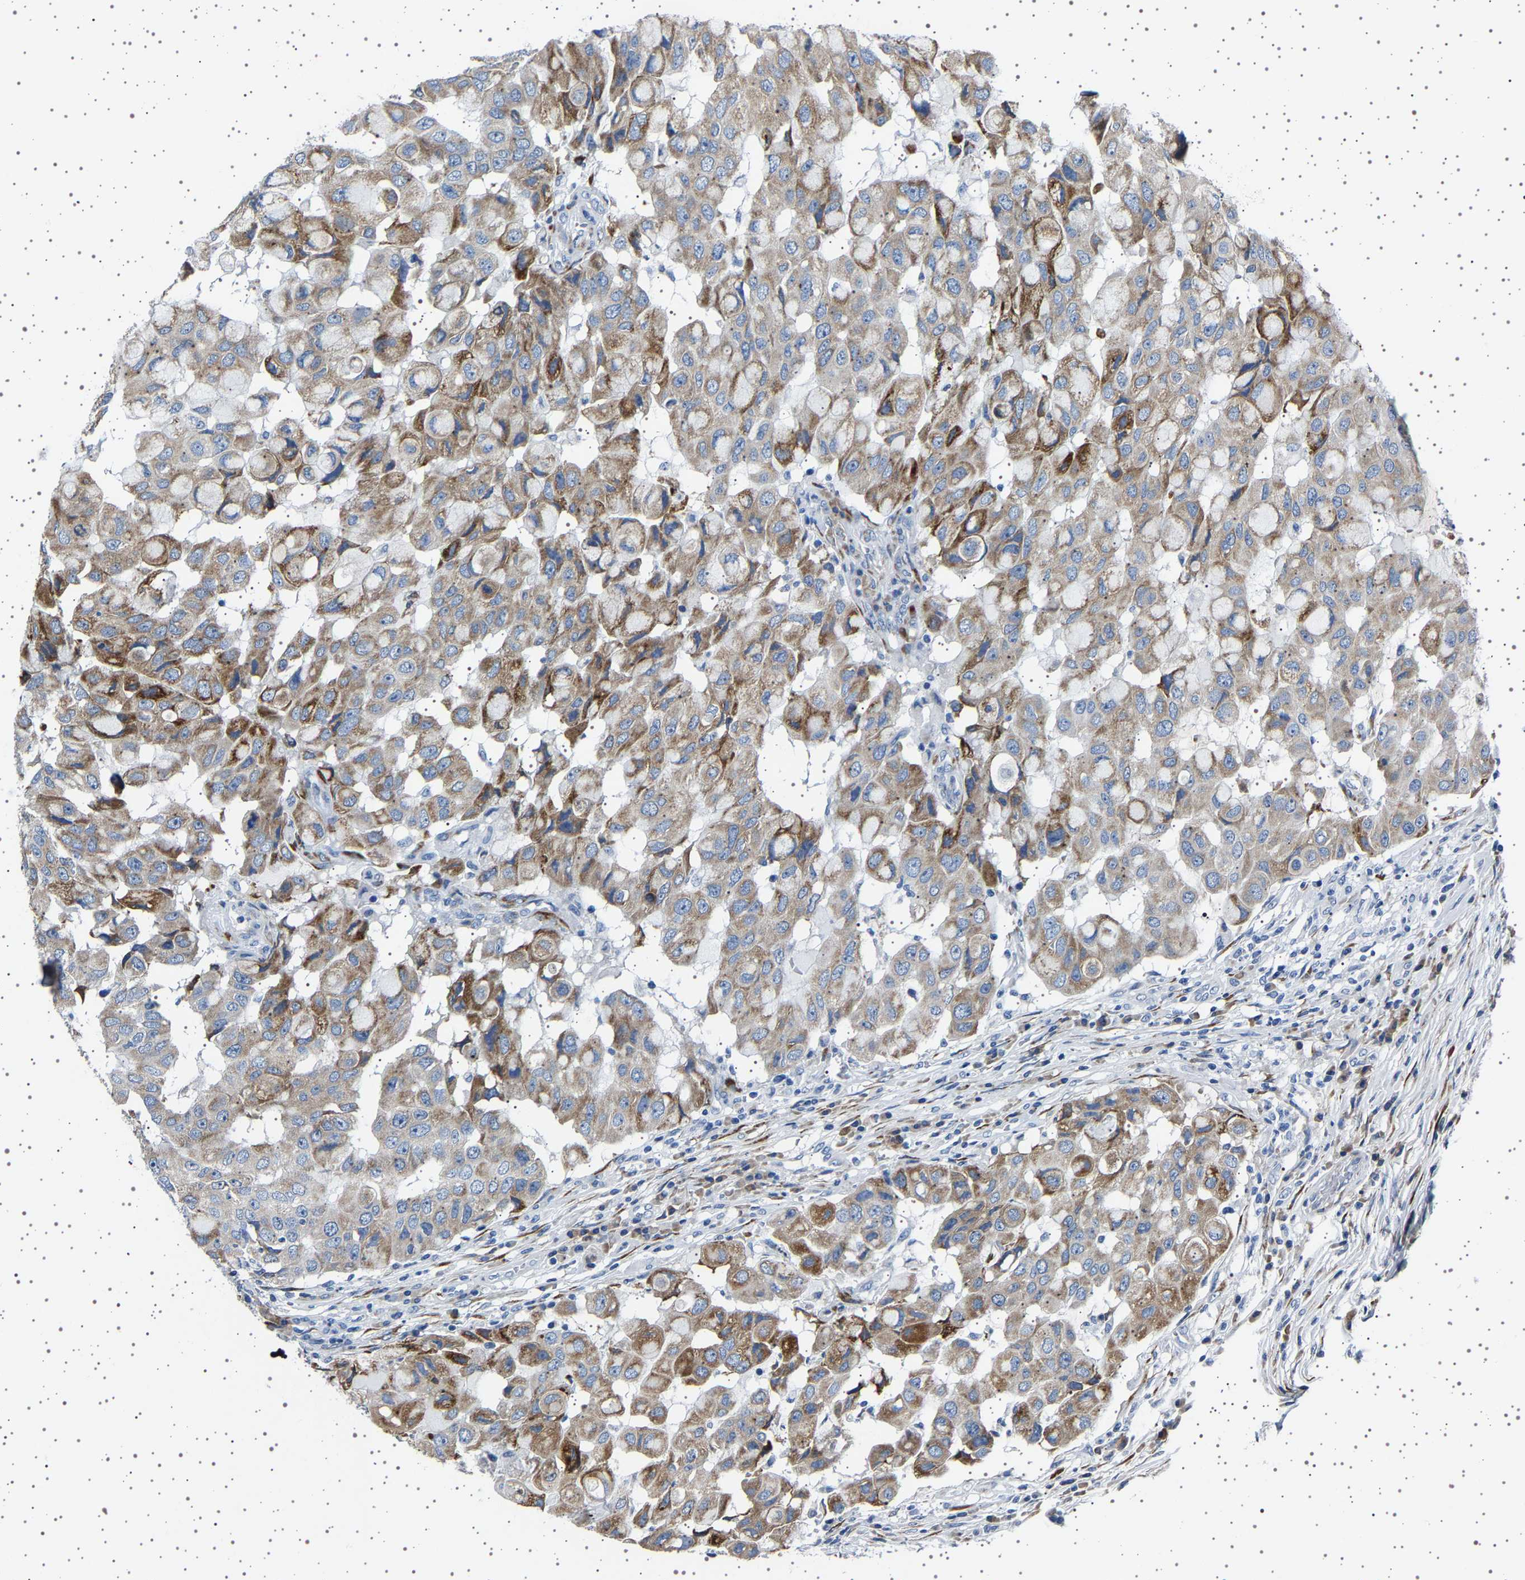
{"staining": {"intensity": "moderate", "quantity": ">75%", "location": "cytoplasmic/membranous"}, "tissue": "breast cancer", "cell_type": "Tumor cells", "image_type": "cancer", "snomed": [{"axis": "morphology", "description": "Duct carcinoma"}, {"axis": "topography", "description": "Breast"}], "caption": "Immunohistochemical staining of human invasive ductal carcinoma (breast) displays medium levels of moderate cytoplasmic/membranous staining in about >75% of tumor cells.", "gene": "FTCD", "patient": {"sex": "female", "age": 27}}